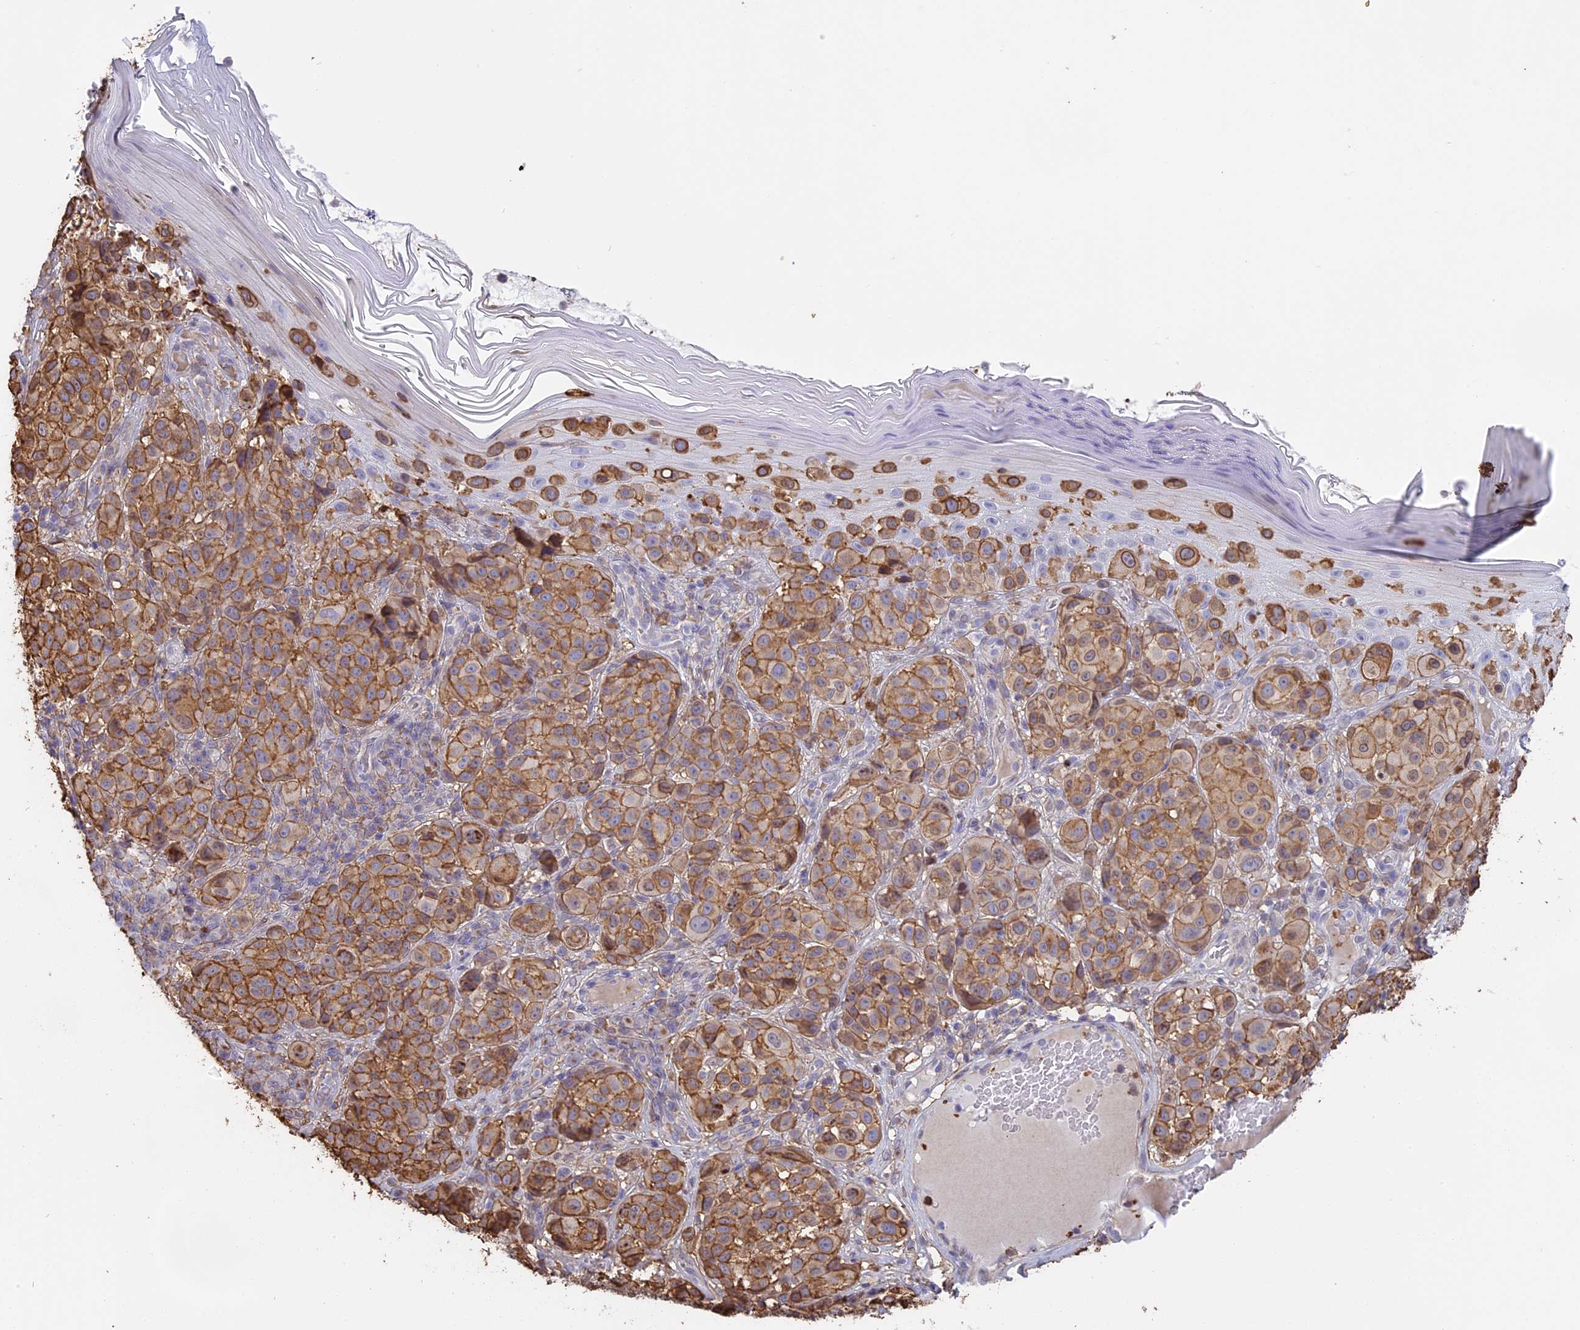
{"staining": {"intensity": "moderate", "quantity": ">75%", "location": "cytoplasmic/membranous"}, "tissue": "melanoma", "cell_type": "Tumor cells", "image_type": "cancer", "snomed": [{"axis": "morphology", "description": "Malignant melanoma, NOS"}, {"axis": "topography", "description": "Skin"}], "caption": "Immunohistochemistry image of melanoma stained for a protein (brown), which demonstrates medium levels of moderate cytoplasmic/membranous positivity in about >75% of tumor cells.", "gene": "TMEM255B", "patient": {"sex": "male", "age": 38}}